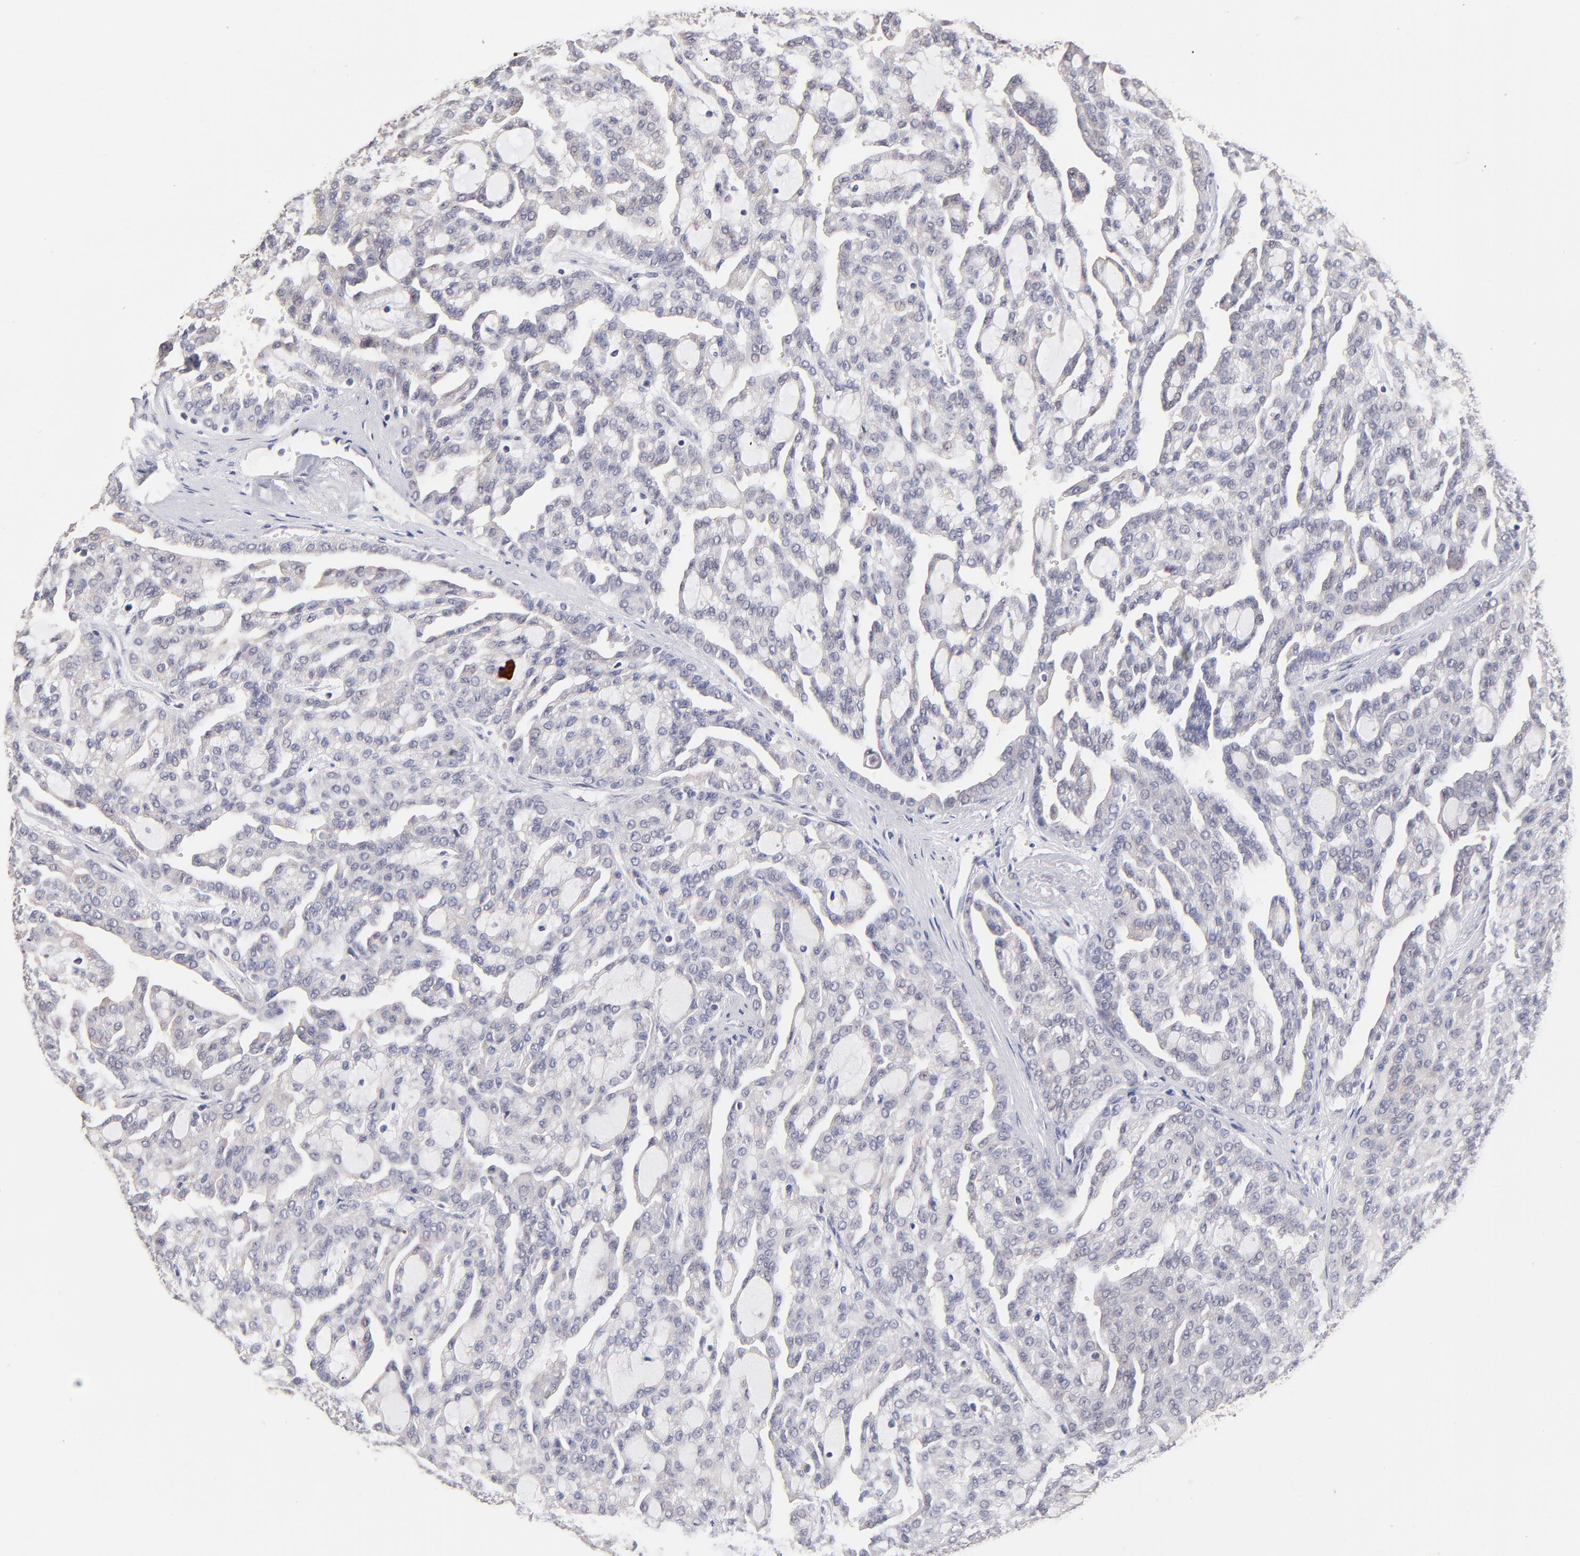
{"staining": {"intensity": "weak", "quantity": "<25%", "location": "nuclear"}, "tissue": "renal cancer", "cell_type": "Tumor cells", "image_type": "cancer", "snomed": [{"axis": "morphology", "description": "Adenocarcinoma, NOS"}, {"axis": "topography", "description": "Kidney"}], "caption": "DAB immunohistochemical staining of human renal adenocarcinoma demonstrates no significant positivity in tumor cells.", "gene": "ZNF10", "patient": {"sex": "male", "age": 63}}